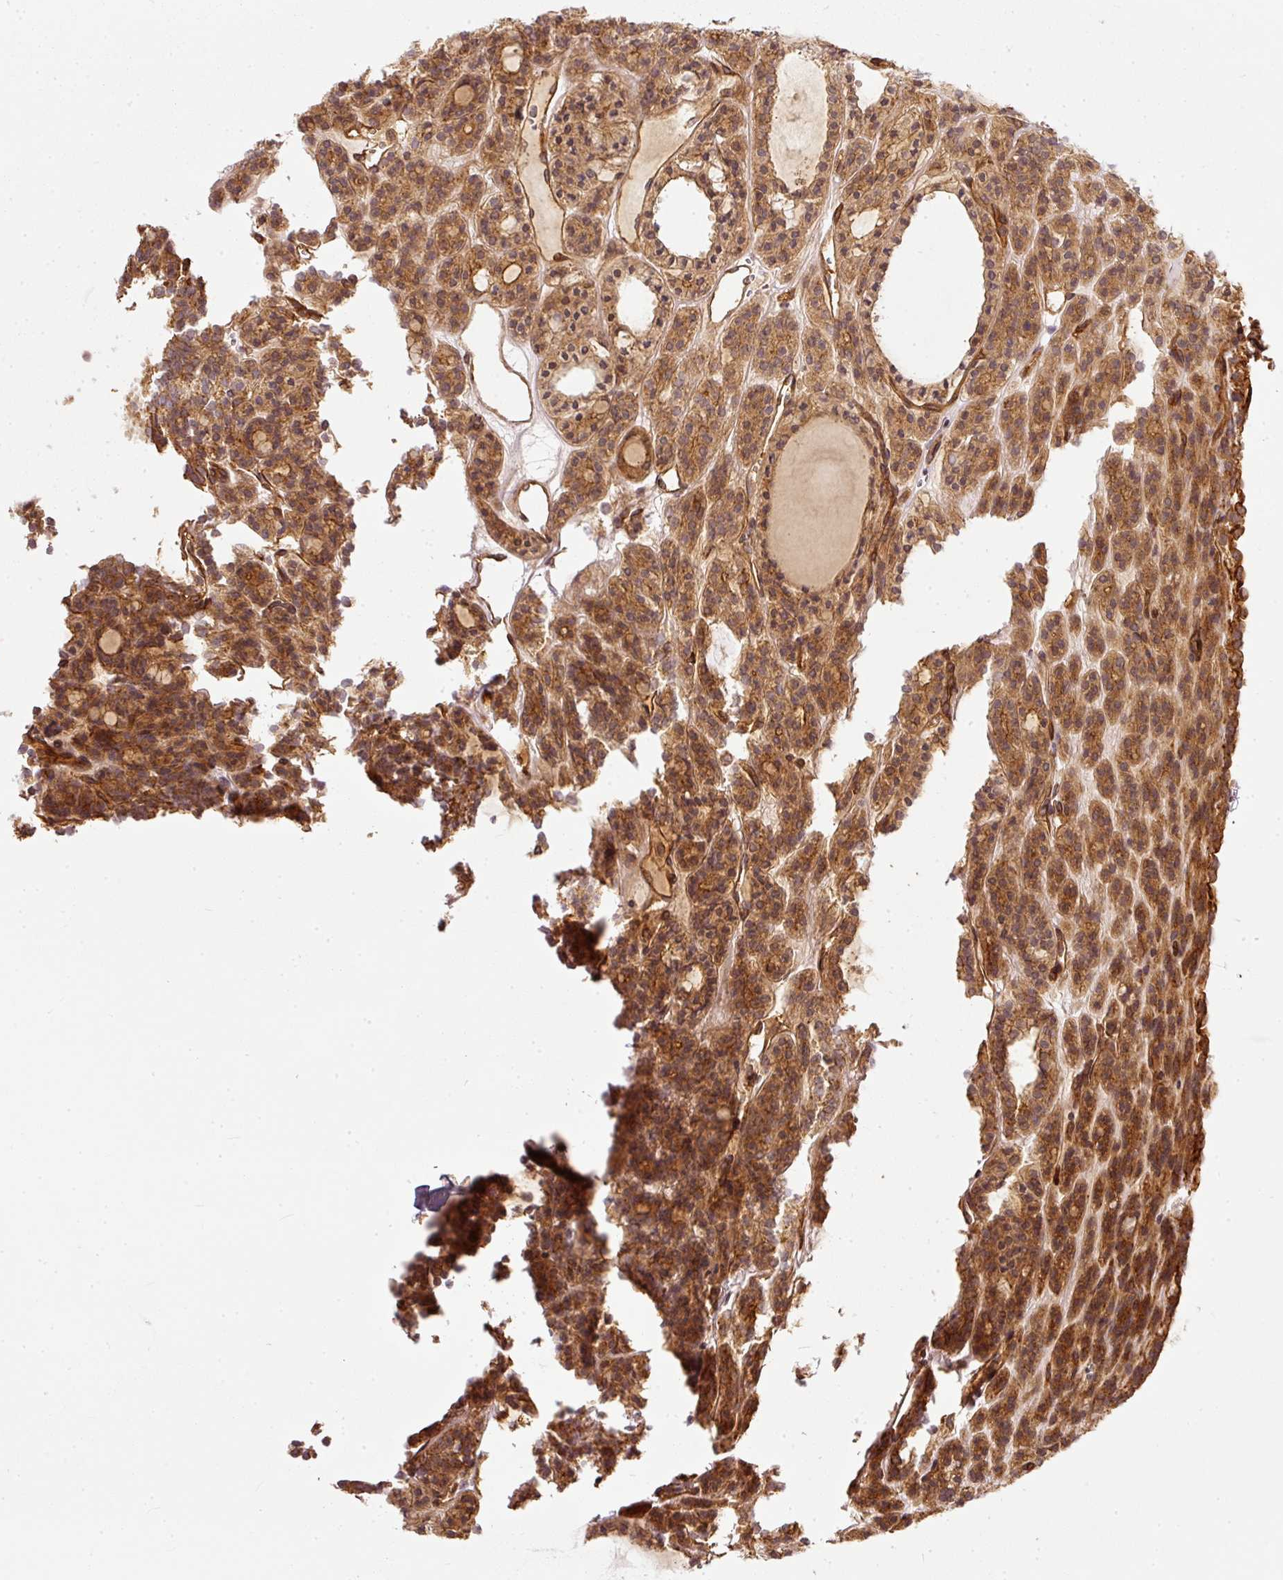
{"staining": {"intensity": "moderate", "quantity": ">75%", "location": "cytoplasmic/membranous"}, "tissue": "thyroid cancer", "cell_type": "Tumor cells", "image_type": "cancer", "snomed": [{"axis": "morphology", "description": "Follicular adenoma carcinoma, NOS"}, {"axis": "topography", "description": "Thyroid gland"}], "caption": "DAB (3,3'-diaminobenzidine) immunohistochemical staining of thyroid cancer exhibits moderate cytoplasmic/membranous protein positivity in about >75% of tumor cells.", "gene": "MIF4GD", "patient": {"sex": "female", "age": 63}}